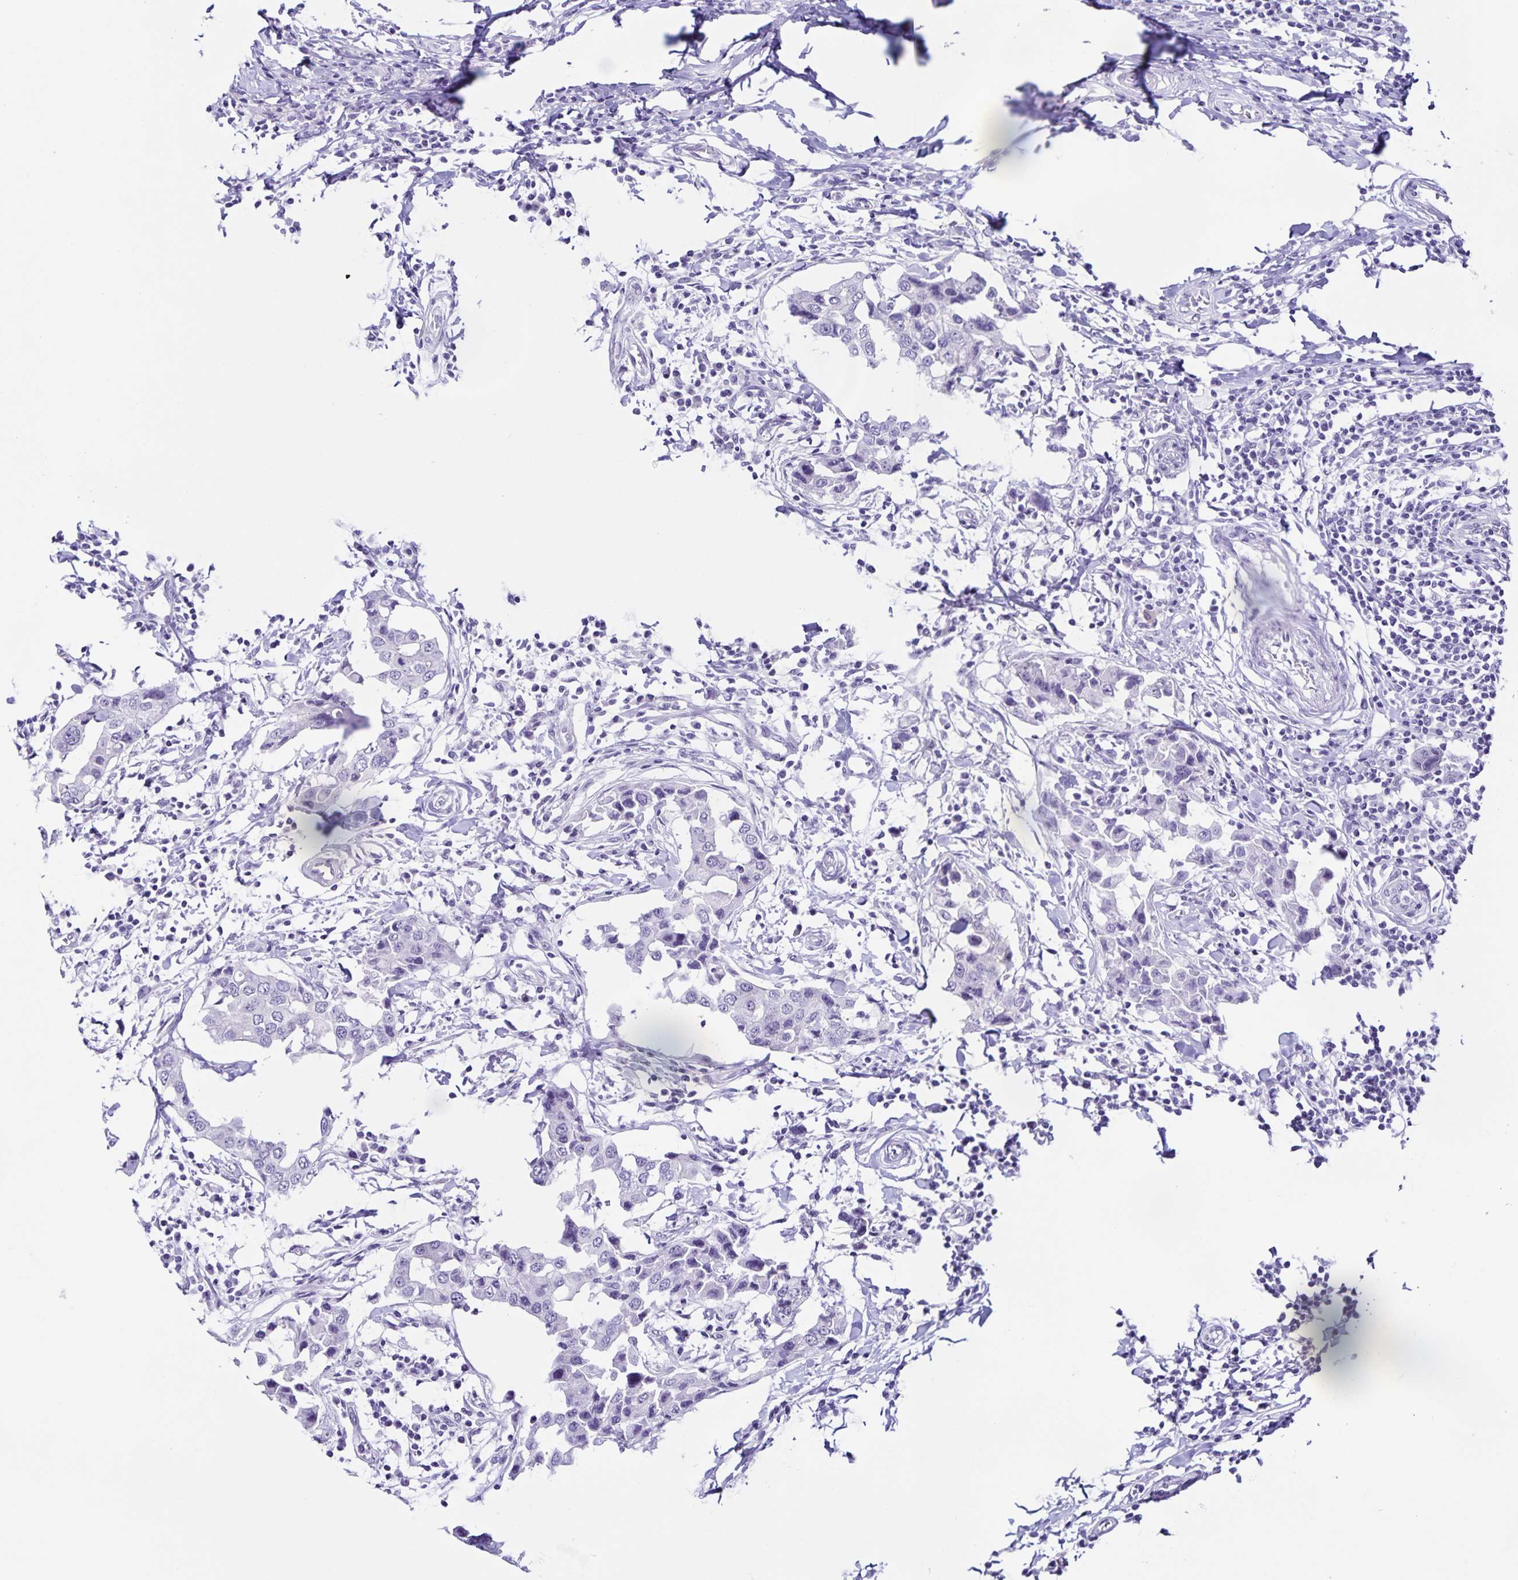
{"staining": {"intensity": "negative", "quantity": "none", "location": "none"}, "tissue": "breast cancer", "cell_type": "Tumor cells", "image_type": "cancer", "snomed": [{"axis": "morphology", "description": "Duct carcinoma"}, {"axis": "topography", "description": "Breast"}], "caption": "A photomicrograph of human breast cancer (invasive ductal carcinoma) is negative for staining in tumor cells. (Immunohistochemistry, brightfield microscopy, high magnification).", "gene": "FAM170A", "patient": {"sex": "female", "age": 27}}